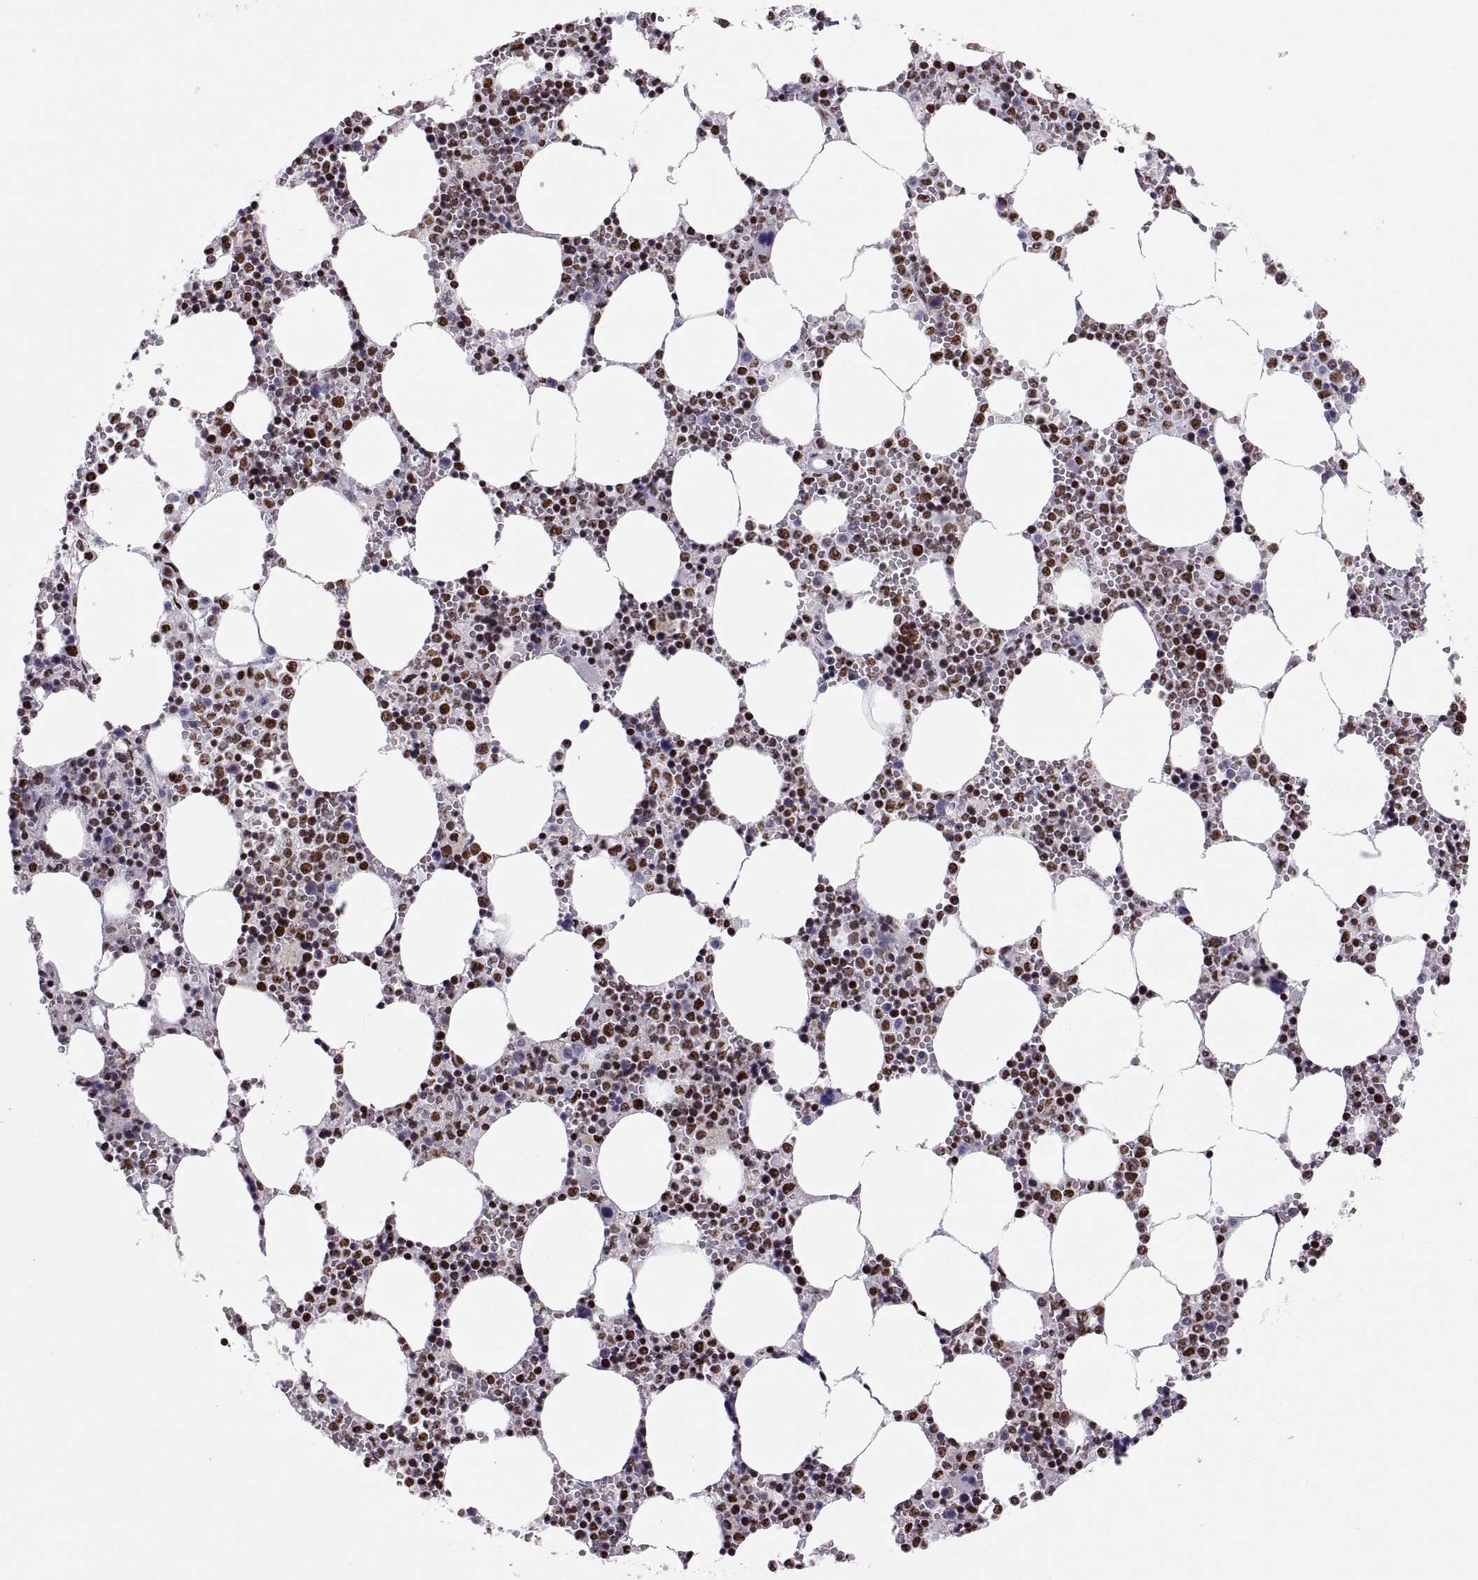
{"staining": {"intensity": "strong", "quantity": "25%-75%", "location": "nuclear"}, "tissue": "bone marrow", "cell_type": "Hematopoietic cells", "image_type": "normal", "snomed": [{"axis": "morphology", "description": "Normal tissue, NOS"}, {"axis": "topography", "description": "Bone marrow"}], "caption": "This photomicrograph demonstrates normal bone marrow stained with immunohistochemistry (IHC) to label a protein in brown. The nuclear of hematopoietic cells show strong positivity for the protein. Nuclei are counter-stained blue.", "gene": "SNAI1", "patient": {"sex": "female", "age": 64}}